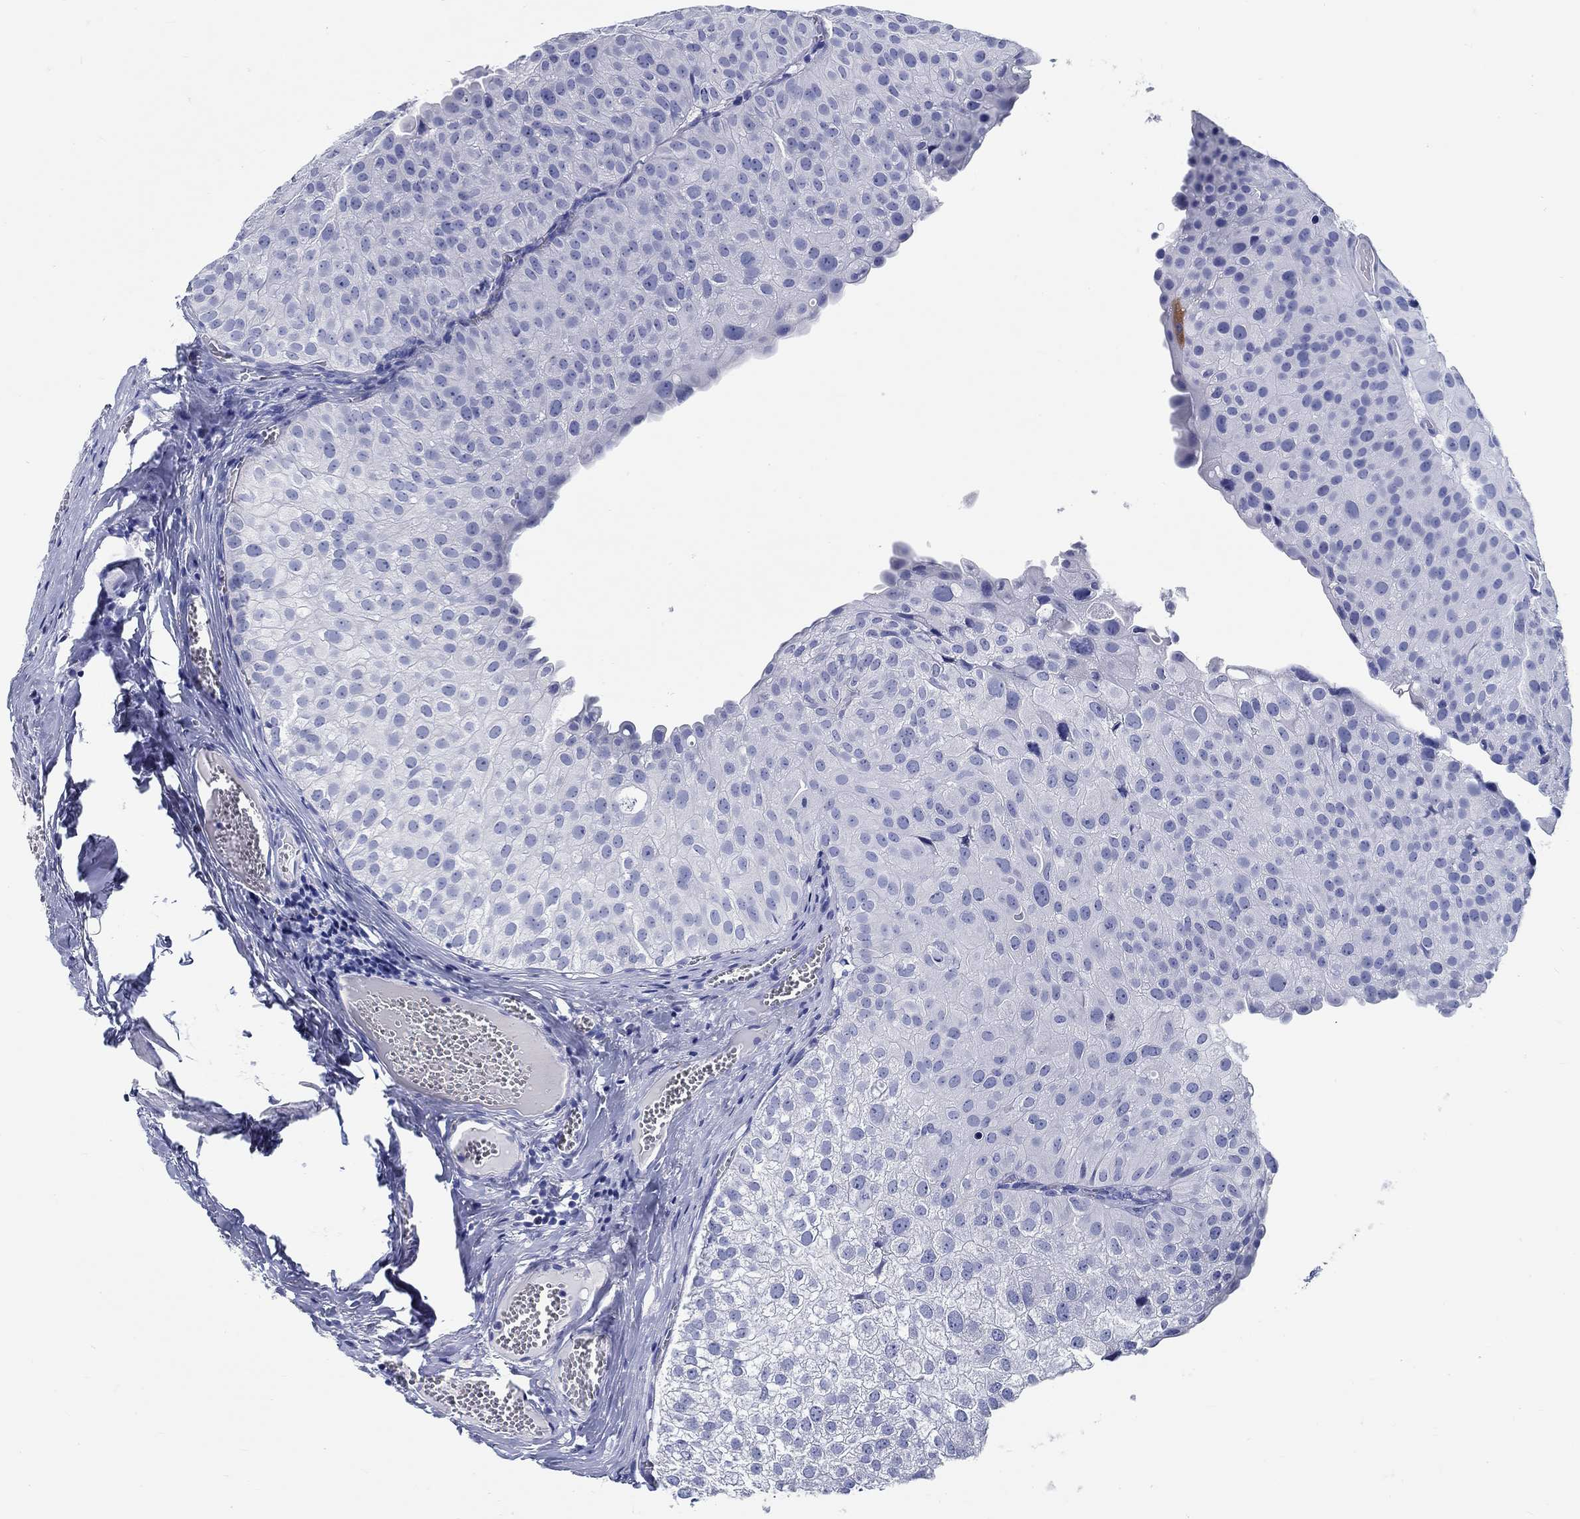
{"staining": {"intensity": "negative", "quantity": "none", "location": "none"}, "tissue": "urothelial cancer", "cell_type": "Tumor cells", "image_type": "cancer", "snomed": [{"axis": "morphology", "description": "Urothelial carcinoma, Low grade"}, {"axis": "topography", "description": "Urinary bladder"}], "caption": "IHC histopathology image of neoplastic tissue: urothelial cancer stained with DAB (3,3'-diaminobenzidine) shows no significant protein staining in tumor cells. Nuclei are stained in blue.", "gene": "FBXO2", "patient": {"sex": "female", "age": 78}}